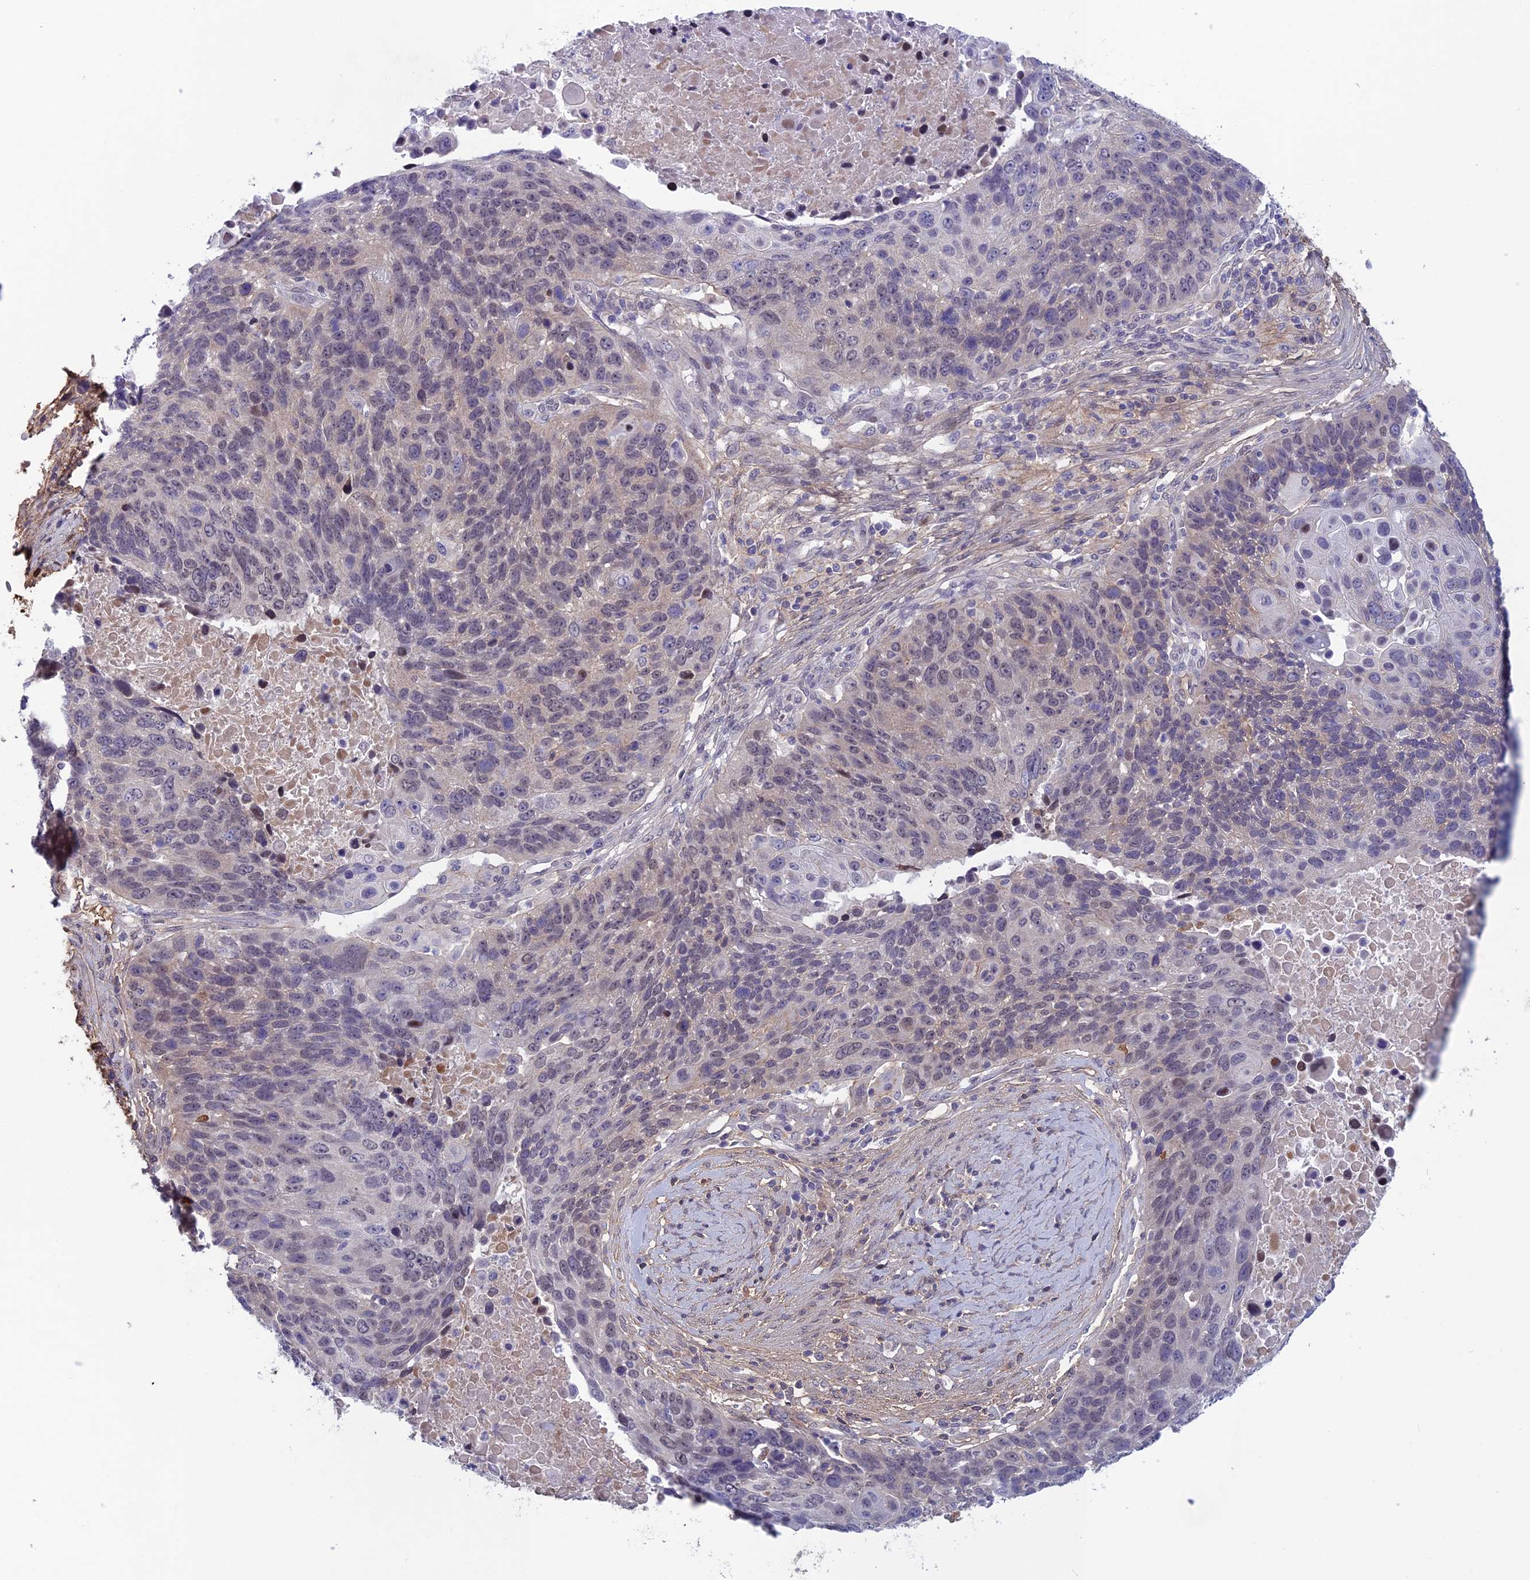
{"staining": {"intensity": "negative", "quantity": "none", "location": "none"}, "tissue": "lung cancer", "cell_type": "Tumor cells", "image_type": "cancer", "snomed": [{"axis": "morphology", "description": "Normal tissue, NOS"}, {"axis": "morphology", "description": "Squamous cell carcinoma, NOS"}, {"axis": "topography", "description": "Lymph node"}, {"axis": "topography", "description": "Lung"}], "caption": "DAB (3,3'-diaminobenzidine) immunohistochemical staining of human lung cancer demonstrates no significant staining in tumor cells.", "gene": "FKBPL", "patient": {"sex": "male", "age": 66}}